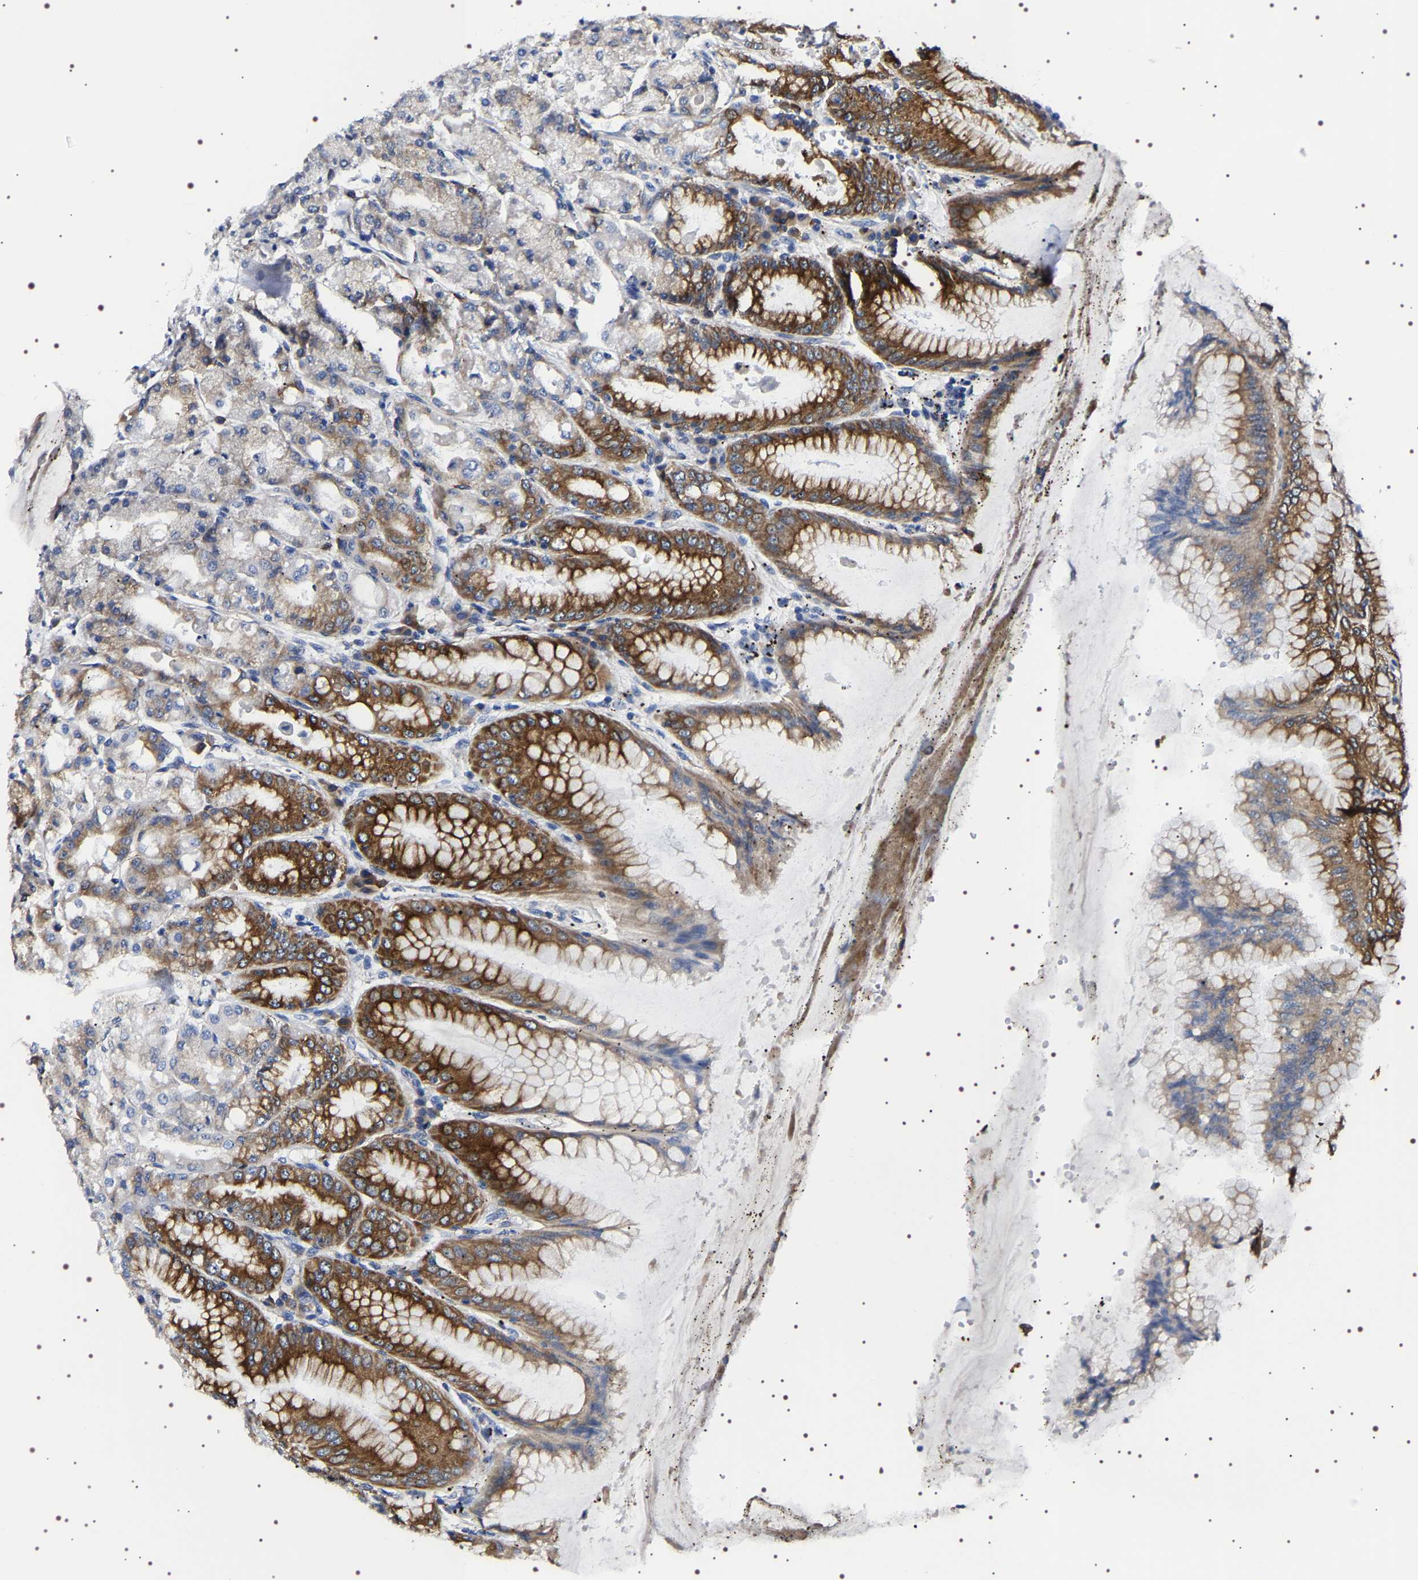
{"staining": {"intensity": "strong", "quantity": ">75%", "location": "cytoplasmic/membranous"}, "tissue": "stomach", "cell_type": "Glandular cells", "image_type": "normal", "snomed": [{"axis": "morphology", "description": "Normal tissue, NOS"}, {"axis": "topography", "description": "Stomach, lower"}], "caption": "A high-resolution image shows IHC staining of unremarkable stomach, which exhibits strong cytoplasmic/membranous staining in about >75% of glandular cells. (DAB (3,3'-diaminobenzidine) = brown stain, brightfield microscopy at high magnification).", "gene": "SQLE", "patient": {"sex": "male", "age": 71}}